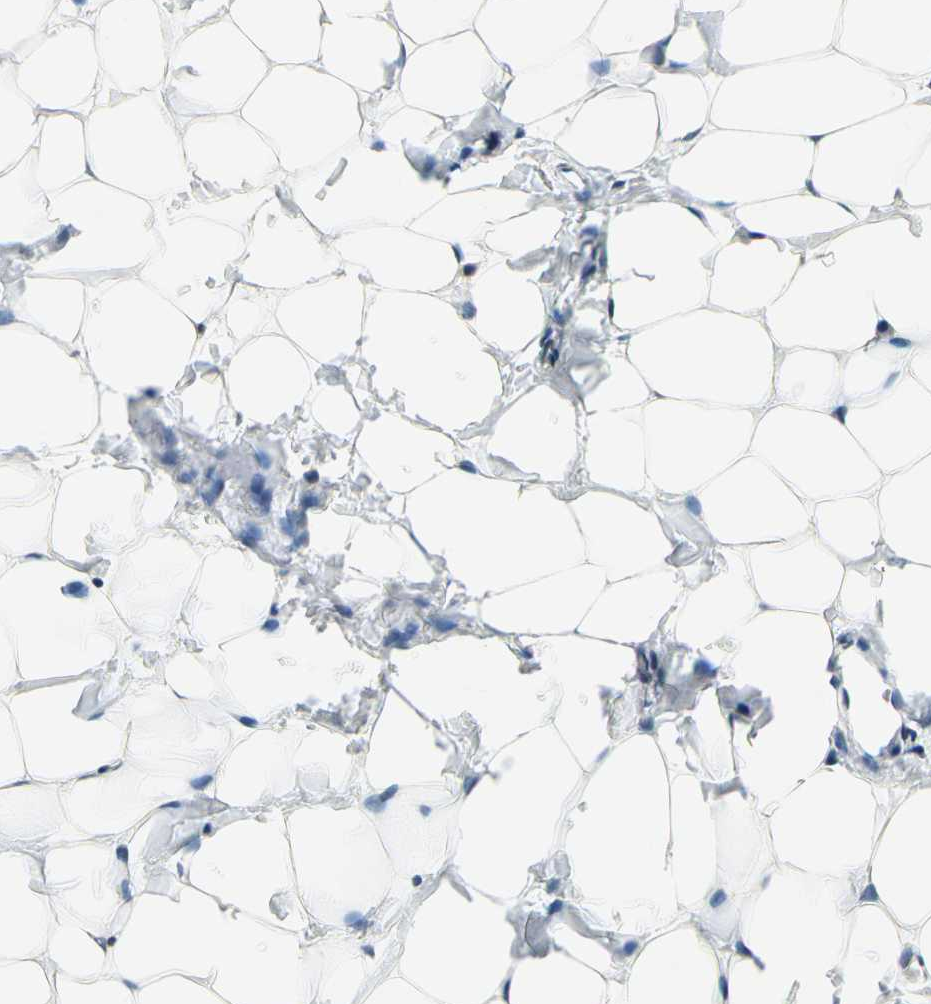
{"staining": {"intensity": "negative", "quantity": "none", "location": "none"}, "tissue": "breast", "cell_type": "Adipocytes", "image_type": "normal", "snomed": [{"axis": "morphology", "description": "Normal tissue, NOS"}, {"axis": "topography", "description": "Breast"}], "caption": "Photomicrograph shows no significant protein staining in adipocytes of unremarkable breast. The staining is performed using DAB brown chromogen with nuclei counter-stained in using hematoxylin.", "gene": "CDK7", "patient": {"sex": "female", "age": 27}}